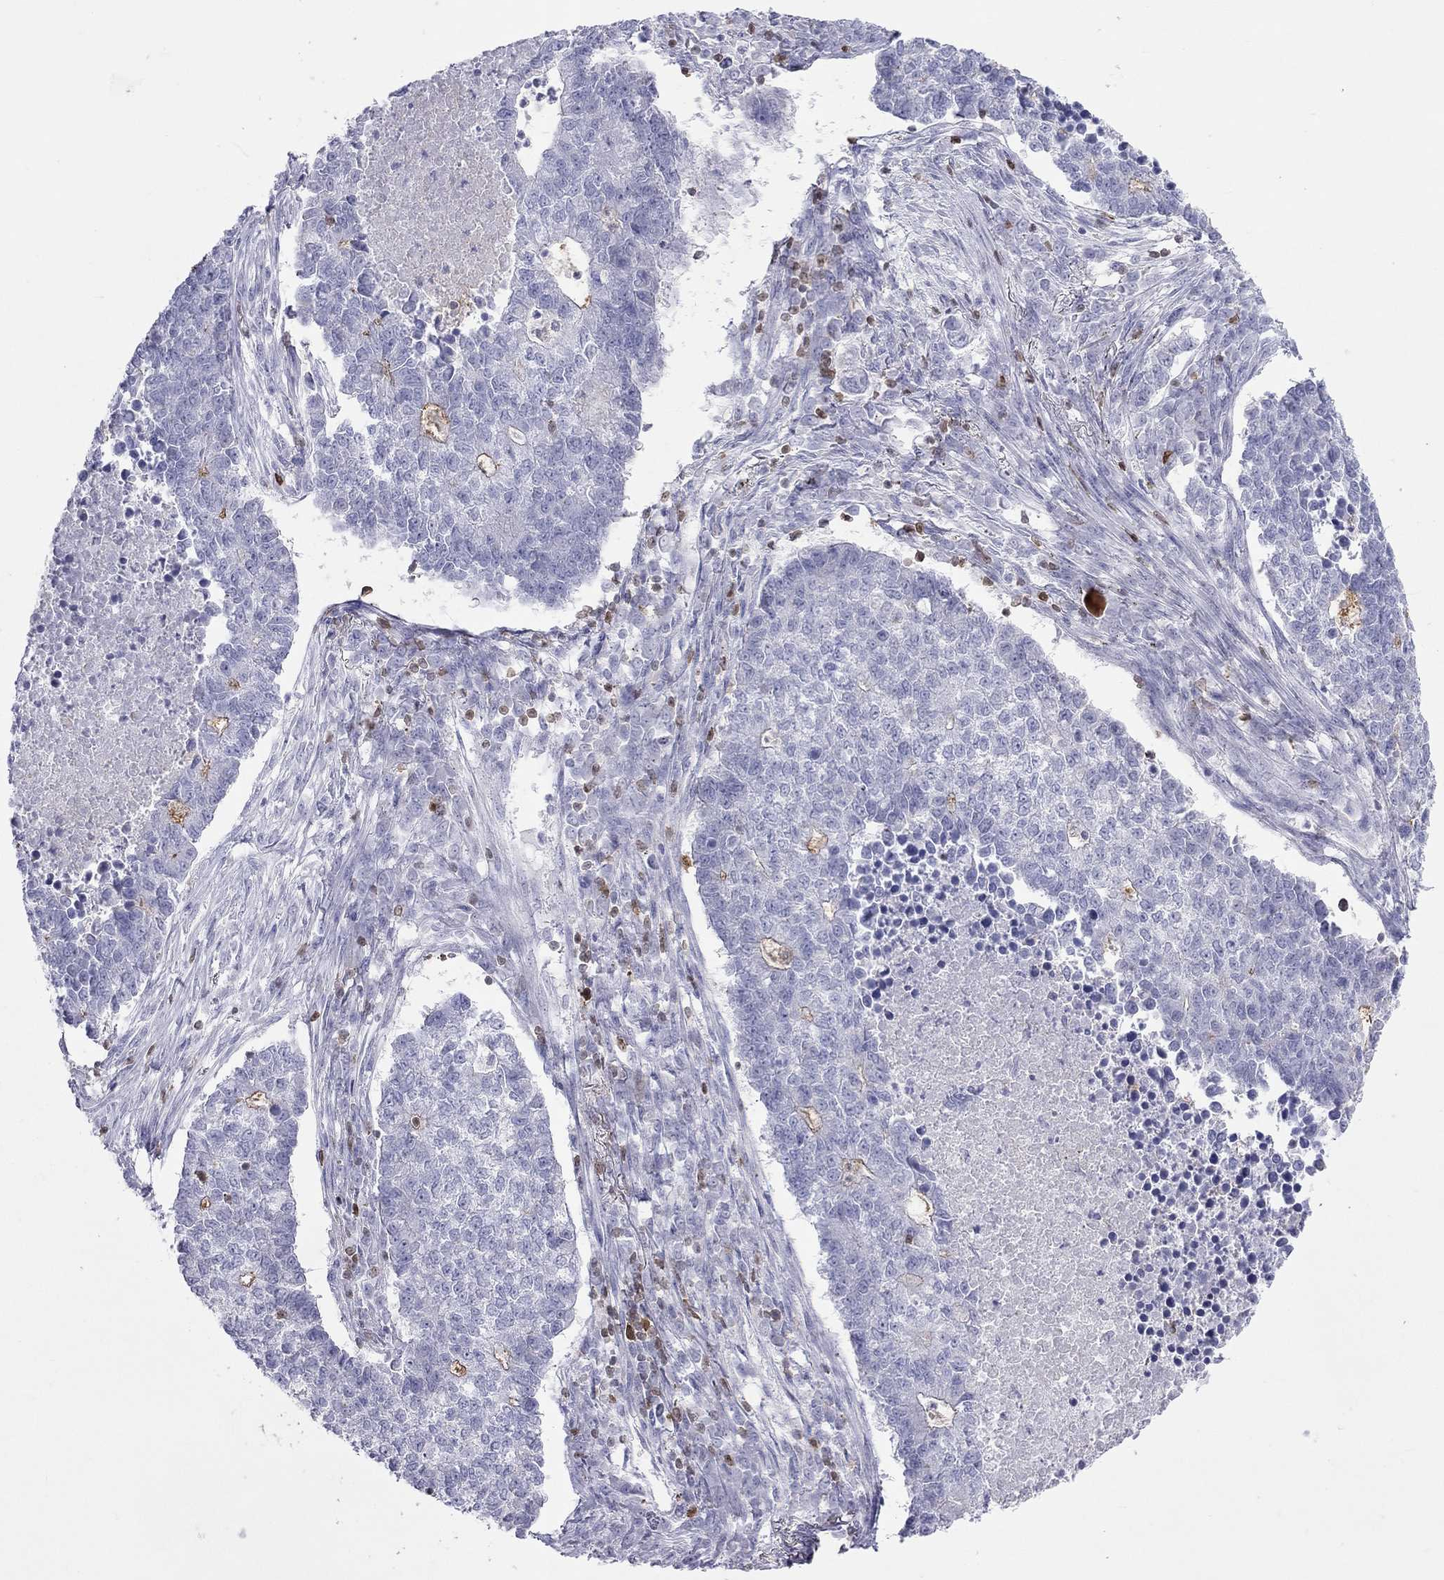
{"staining": {"intensity": "negative", "quantity": "none", "location": "none"}, "tissue": "lung cancer", "cell_type": "Tumor cells", "image_type": "cancer", "snomed": [{"axis": "morphology", "description": "Adenocarcinoma, NOS"}, {"axis": "topography", "description": "Lung"}], "caption": "IHC micrograph of lung adenocarcinoma stained for a protein (brown), which exhibits no expression in tumor cells.", "gene": "SH2D2A", "patient": {"sex": "male", "age": 57}}